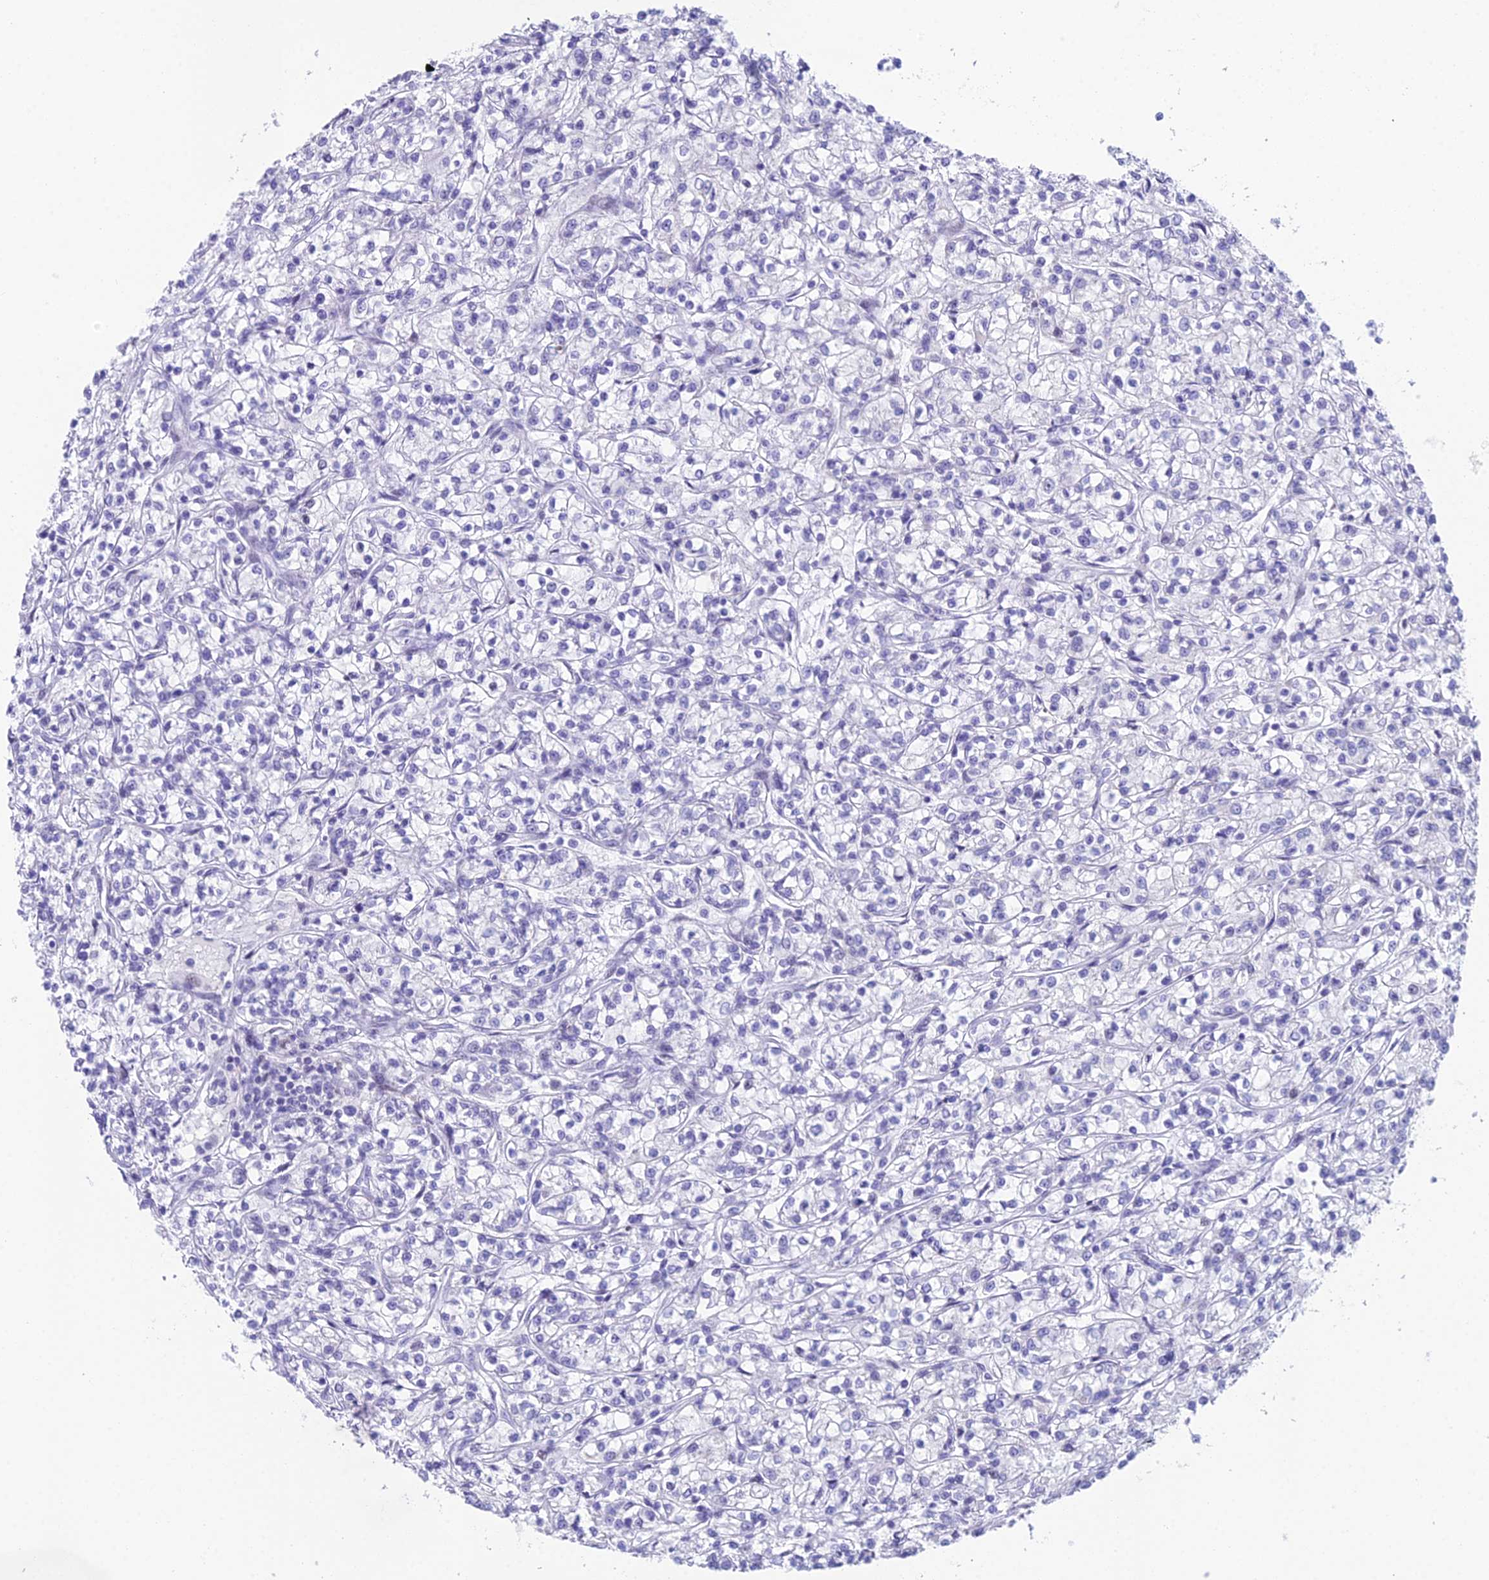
{"staining": {"intensity": "negative", "quantity": "none", "location": "none"}, "tissue": "renal cancer", "cell_type": "Tumor cells", "image_type": "cancer", "snomed": [{"axis": "morphology", "description": "Adenocarcinoma, NOS"}, {"axis": "topography", "description": "Kidney"}], "caption": "A high-resolution photomicrograph shows IHC staining of renal adenocarcinoma, which exhibits no significant expression in tumor cells. (DAB (3,3'-diaminobenzidine) immunohistochemistry visualized using brightfield microscopy, high magnification).", "gene": "CC2D2A", "patient": {"sex": "female", "age": 59}}